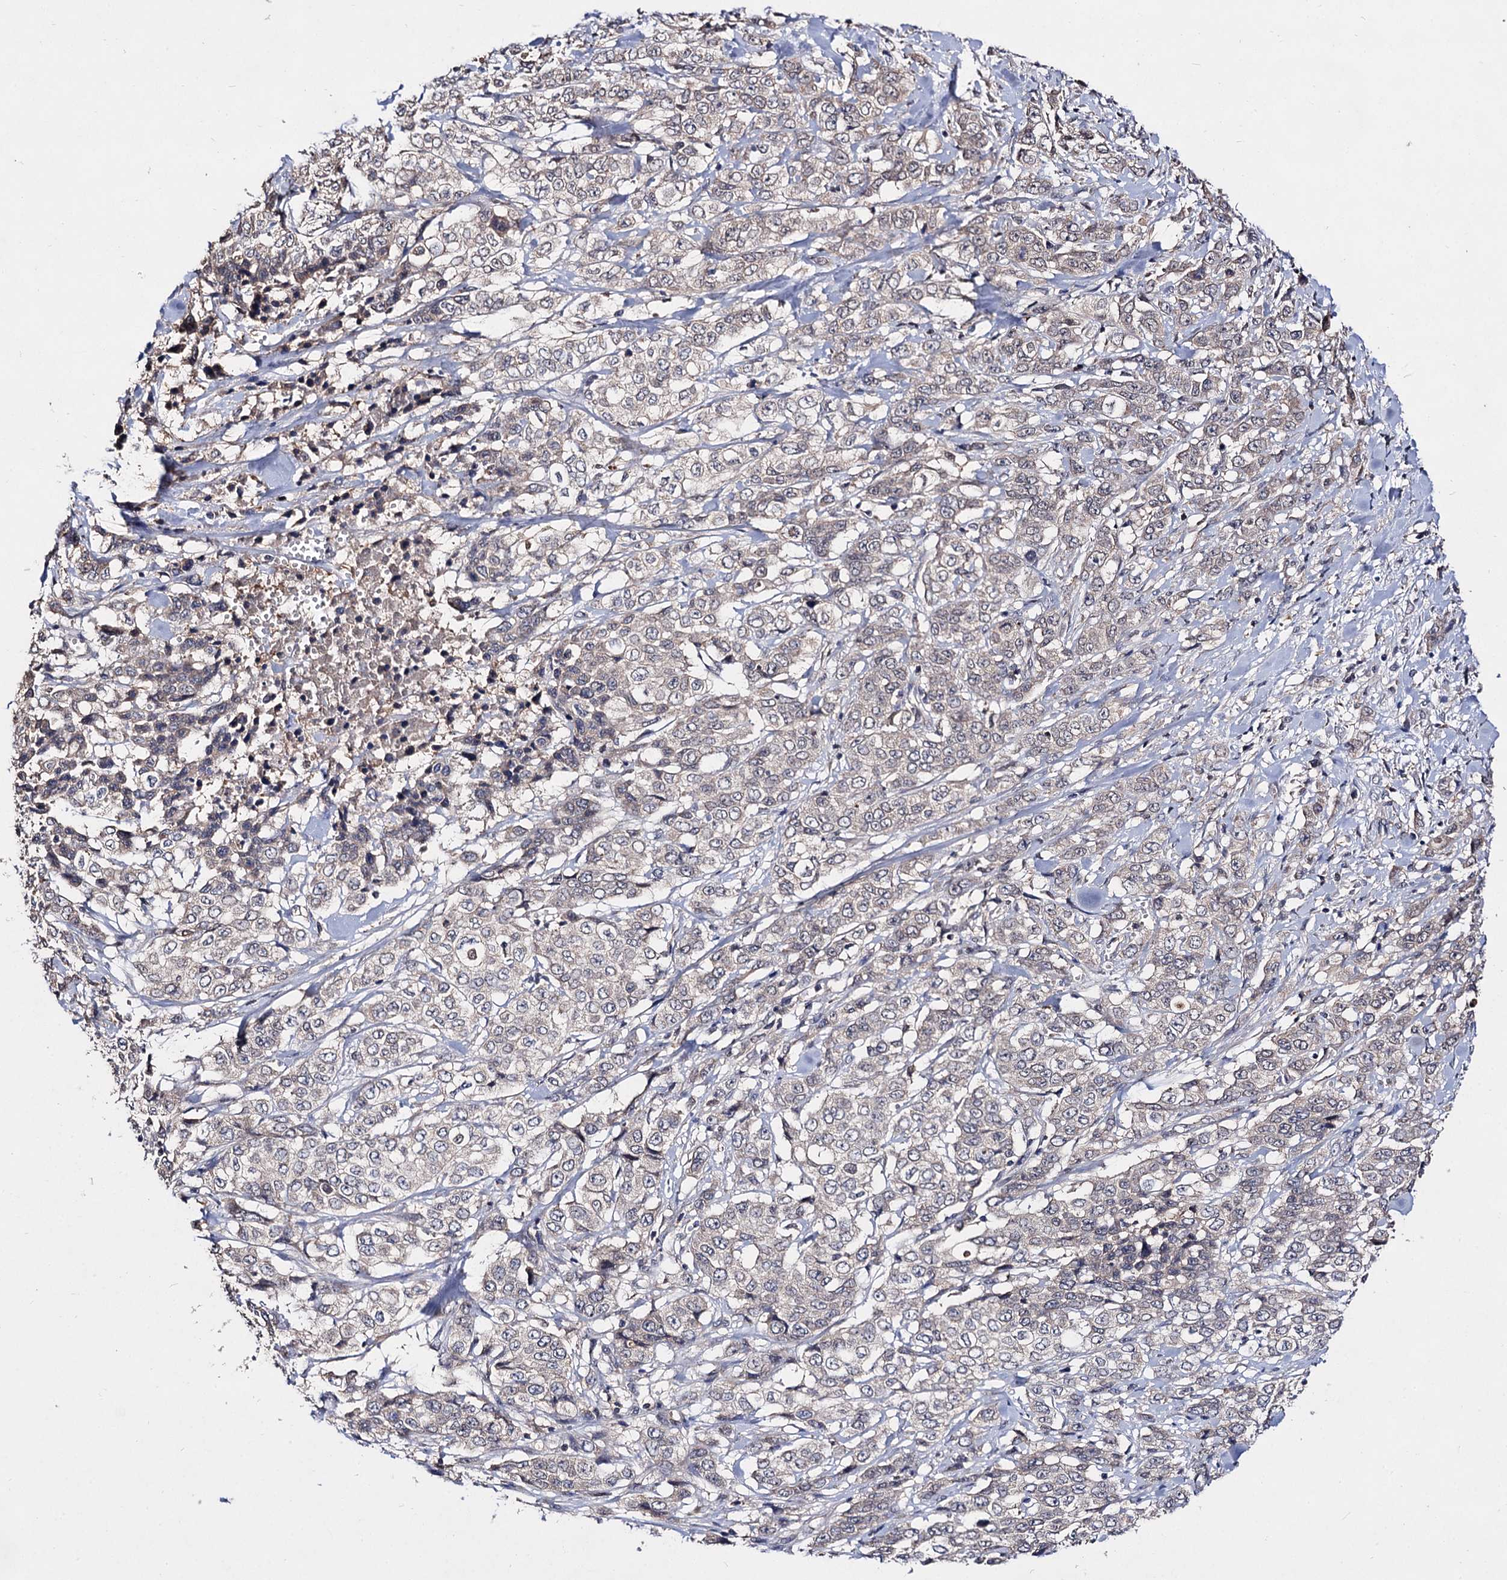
{"staining": {"intensity": "negative", "quantity": "none", "location": "none"}, "tissue": "stomach cancer", "cell_type": "Tumor cells", "image_type": "cancer", "snomed": [{"axis": "morphology", "description": "Adenocarcinoma, NOS"}, {"axis": "topography", "description": "Stomach, upper"}], "caption": "Adenocarcinoma (stomach) was stained to show a protein in brown. There is no significant staining in tumor cells. (Immunohistochemistry (ihc), brightfield microscopy, high magnification).", "gene": "ACTR6", "patient": {"sex": "male", "age": 62}}